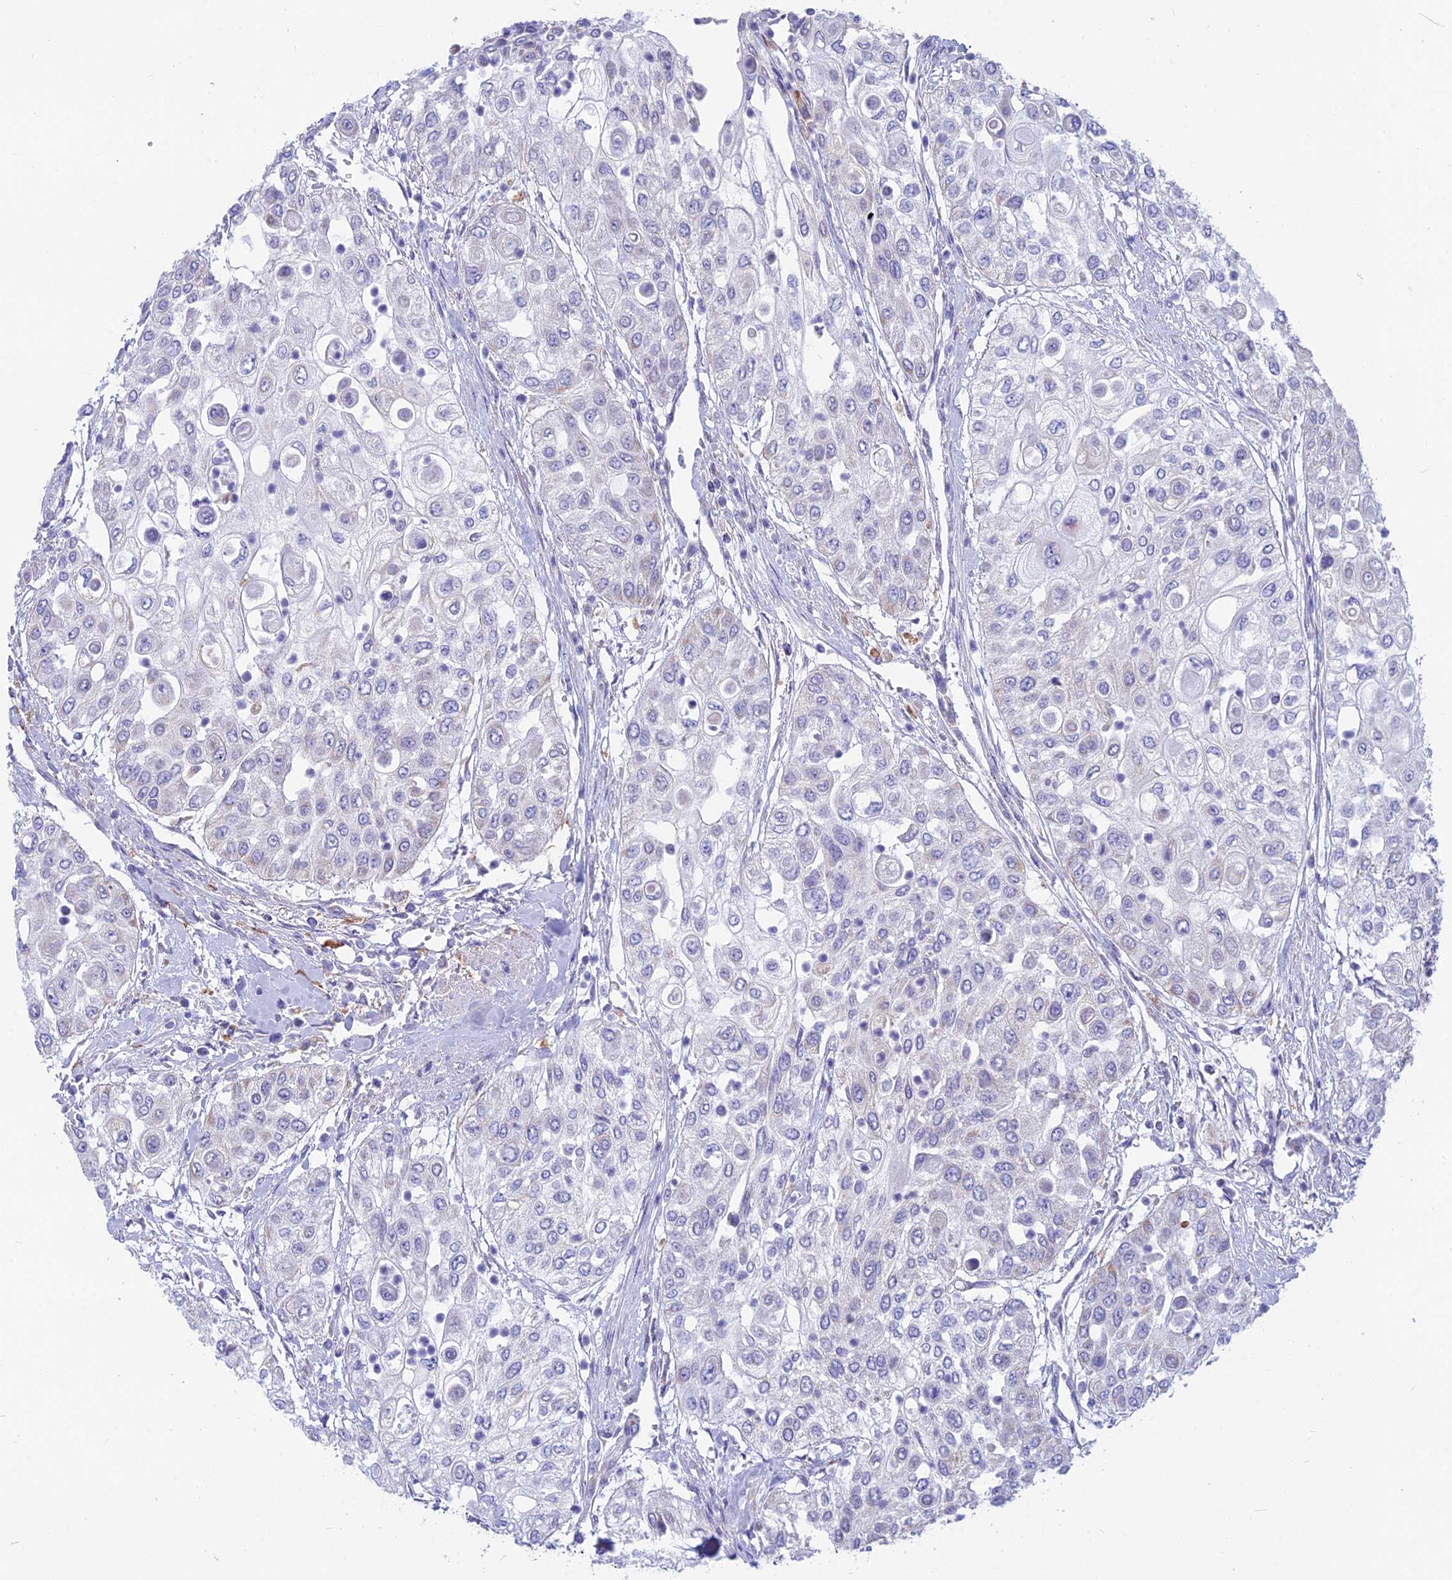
{"staining": {"intensity": "negative", "quantity": "none", "location": "none"}, "tissue": "urothelial cancer", "cell_type": "Tumor cells", "image_type": "cancer", "snomed": [{"axis": "morphology", "description": "Urothelial carcinoma, High grade"}, {"axis": "topography", "description": "Urinary bladder"}], "caption": "A photomicrograph of urothelial carcinoma (high-grade) stained for a protein exhibits no brown staining in tumor cells.", "gene": "PLAC9", "patient": {"sex": "female", "age": 79}}